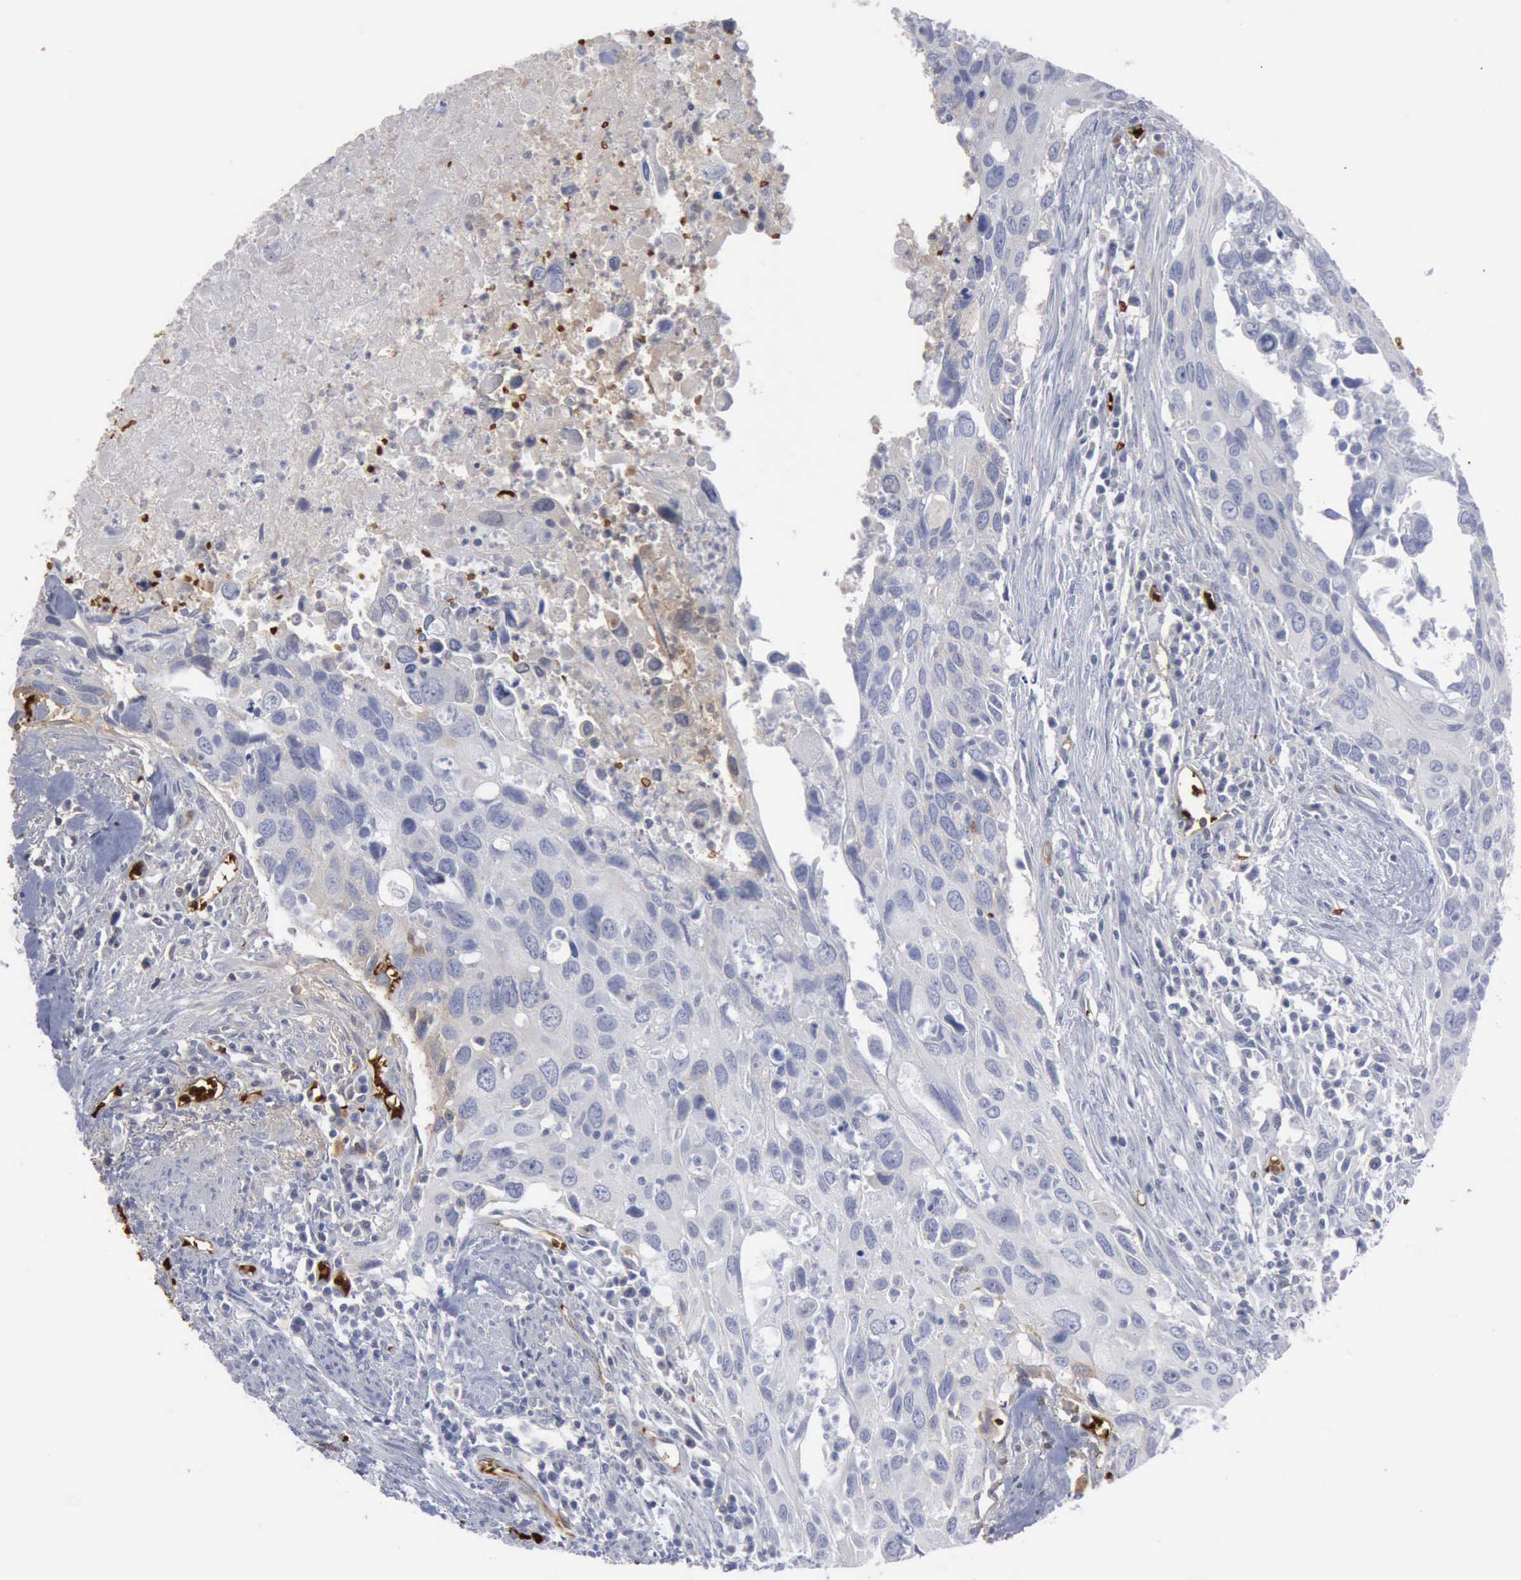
{"staining": {"intensity": "weak", "quantity": "<25%", "location": "cytoplasmic/membranous"}, "tissue": "urothelial cancer", "cell_type": "Tumor cells", "image_type": "cancer", "snomed": [{"axis": "morphology", "description": "Urothelial carcinoma, High grade"}, {"axis": "topography", "description": "Urinary bladder"}], "caption": "Photomicrograph shows no significant protein positivity in tumor cells of urothelial cancer.", "gene": "TGFB1", "patient": {"sex": "male", "age": 71}}